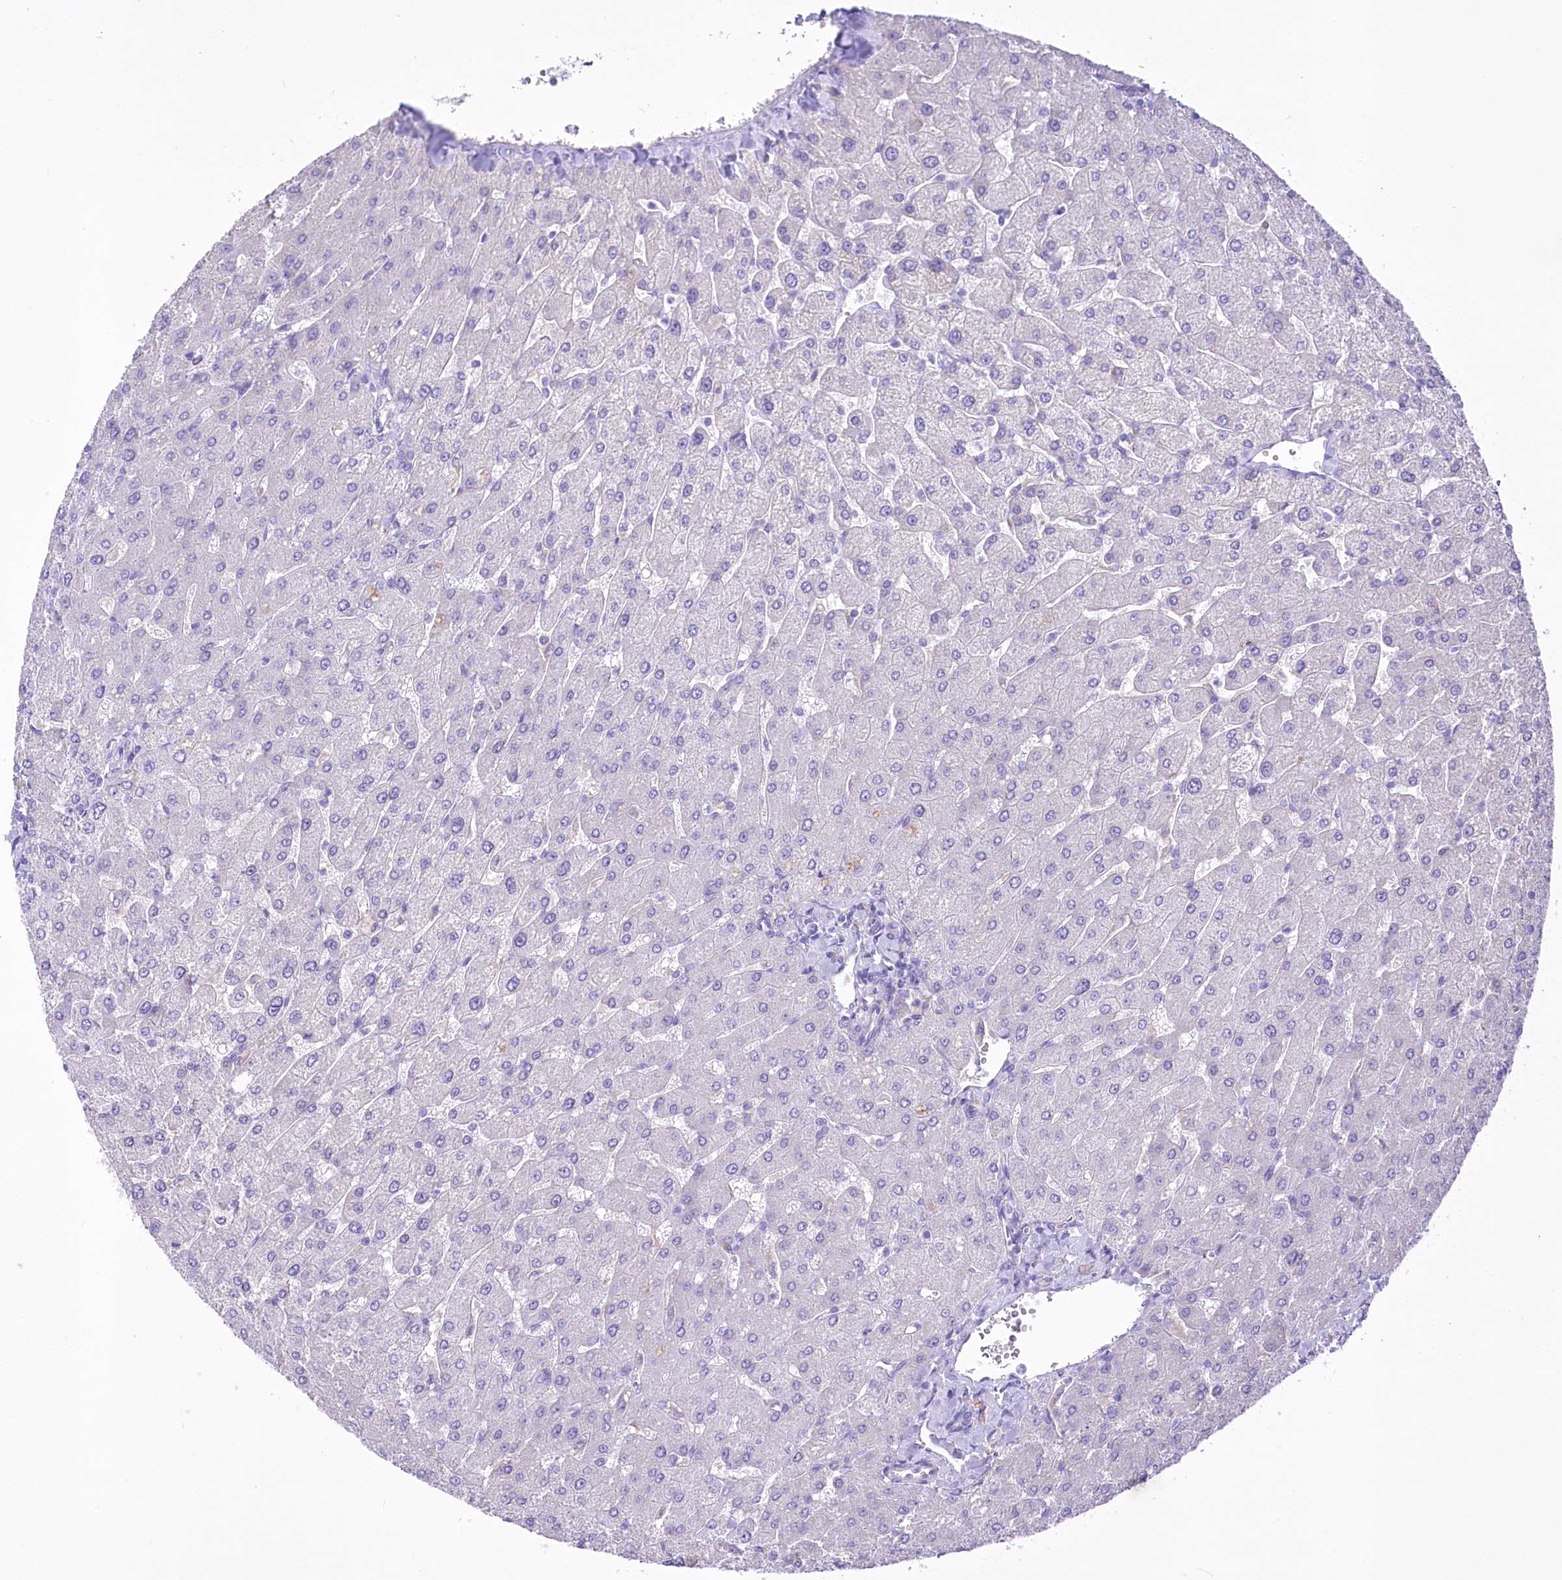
{"staining": {"intensity": "negative", "quantity": "none", "location": "none"}, "tissue": "liver", "cell_type": "Cholangiocytes", "image_type": "normal", "snomed": [{"axis": "morphology", "description": "Normal tissue, NOS"}, {"axis": "topography", "description": "Liver"}], "caption": "Immunohistochemistry of normal human liver demonstrates no expression in cholangiocytes.", "gene": "LRRC34", "patient": {"sex": "male", "age": 55}}